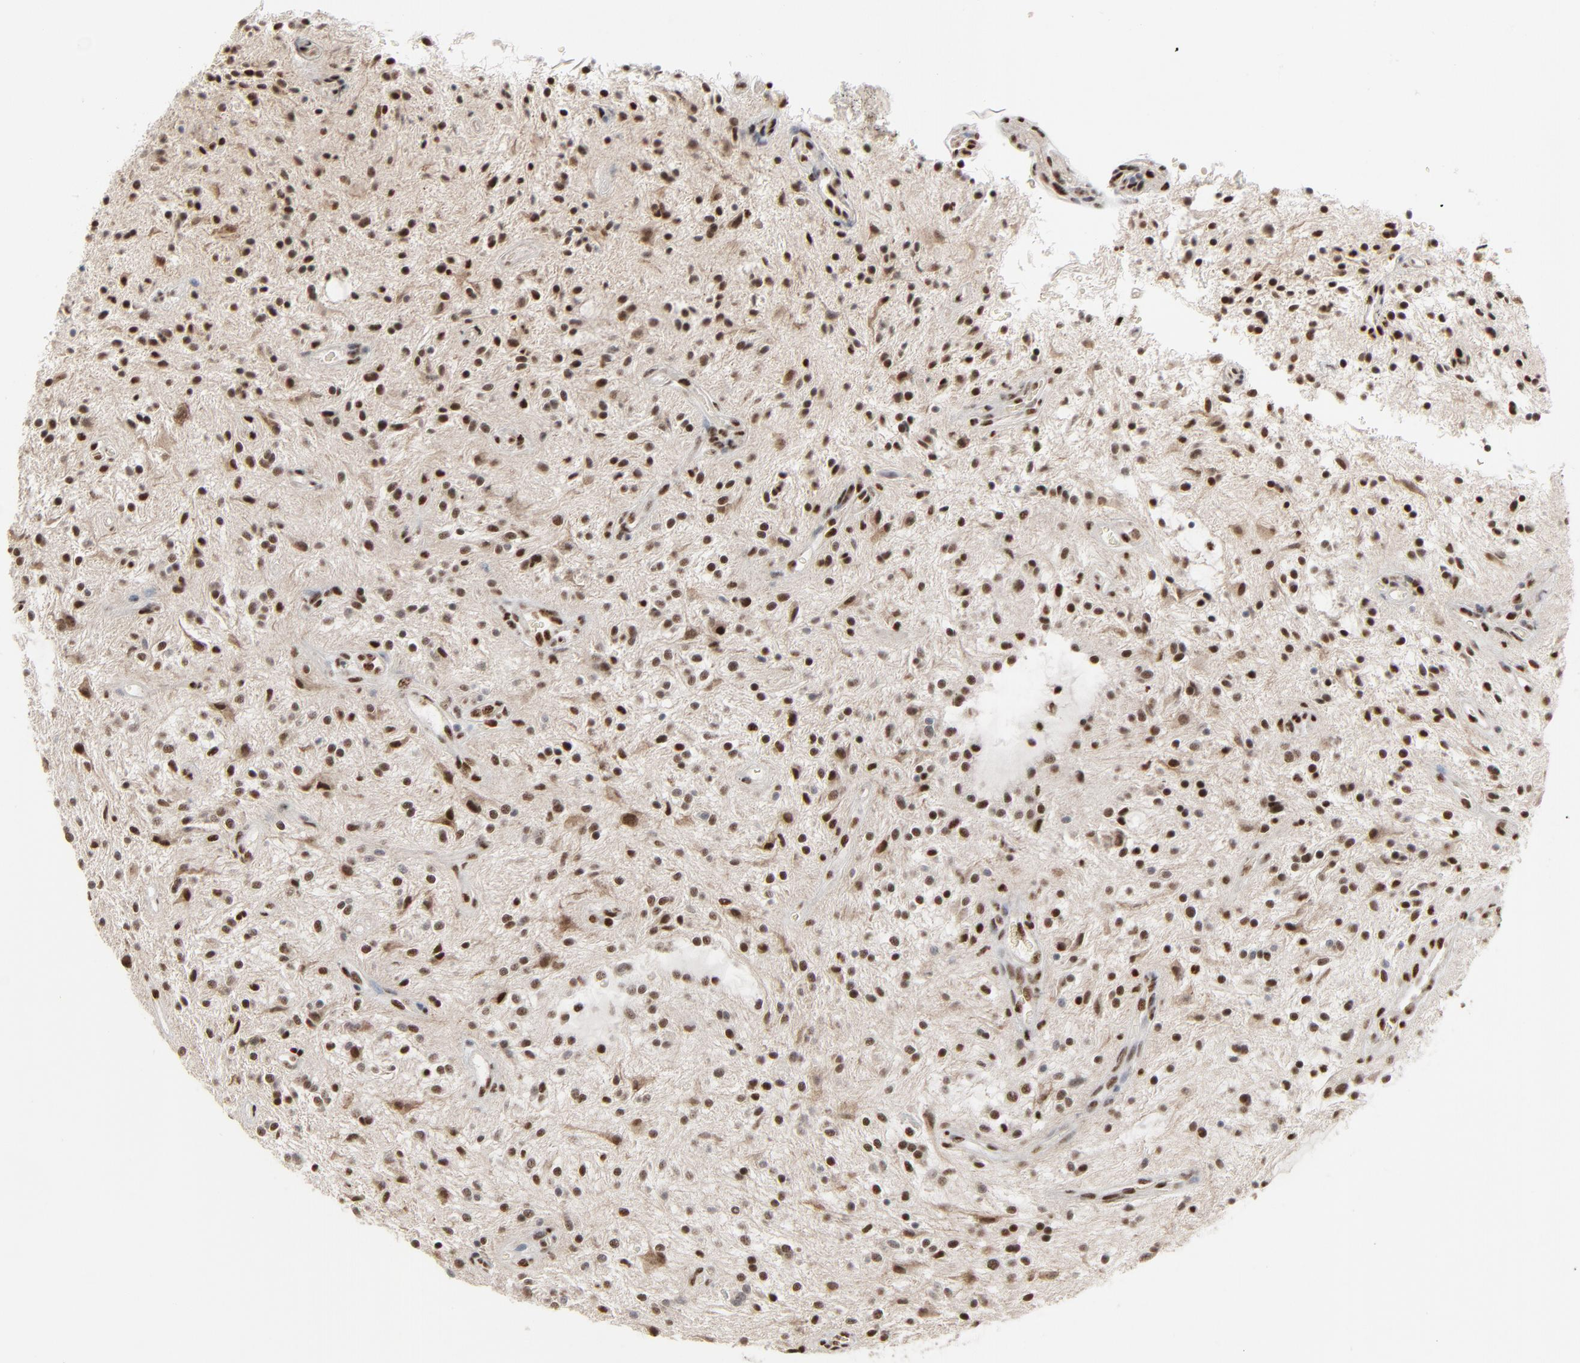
{"staining": {"intensity": "strong", "quantity": ">75%", "location": "nuclear"}, "tissue": "glioma", "cell_type": "Tumor cells", "image_type": "cancer", "snomed": [{"axis": "morphology", "description": "Glioma, malignant, NOS"}, {"axis": "topography", "description": "Cerebellum"}], "caption": "An immunohistochemistry photomicrograph of neoplastic tissue is shown. Protein staining in brown shows strong nuclear positivity in glioma within tumor cells. Immunohistochemistry stains the protein of interest in brown and the nuclei are stained blue.", "gene": "CUX1", "patient": {"sex": "female", "age": 10}}